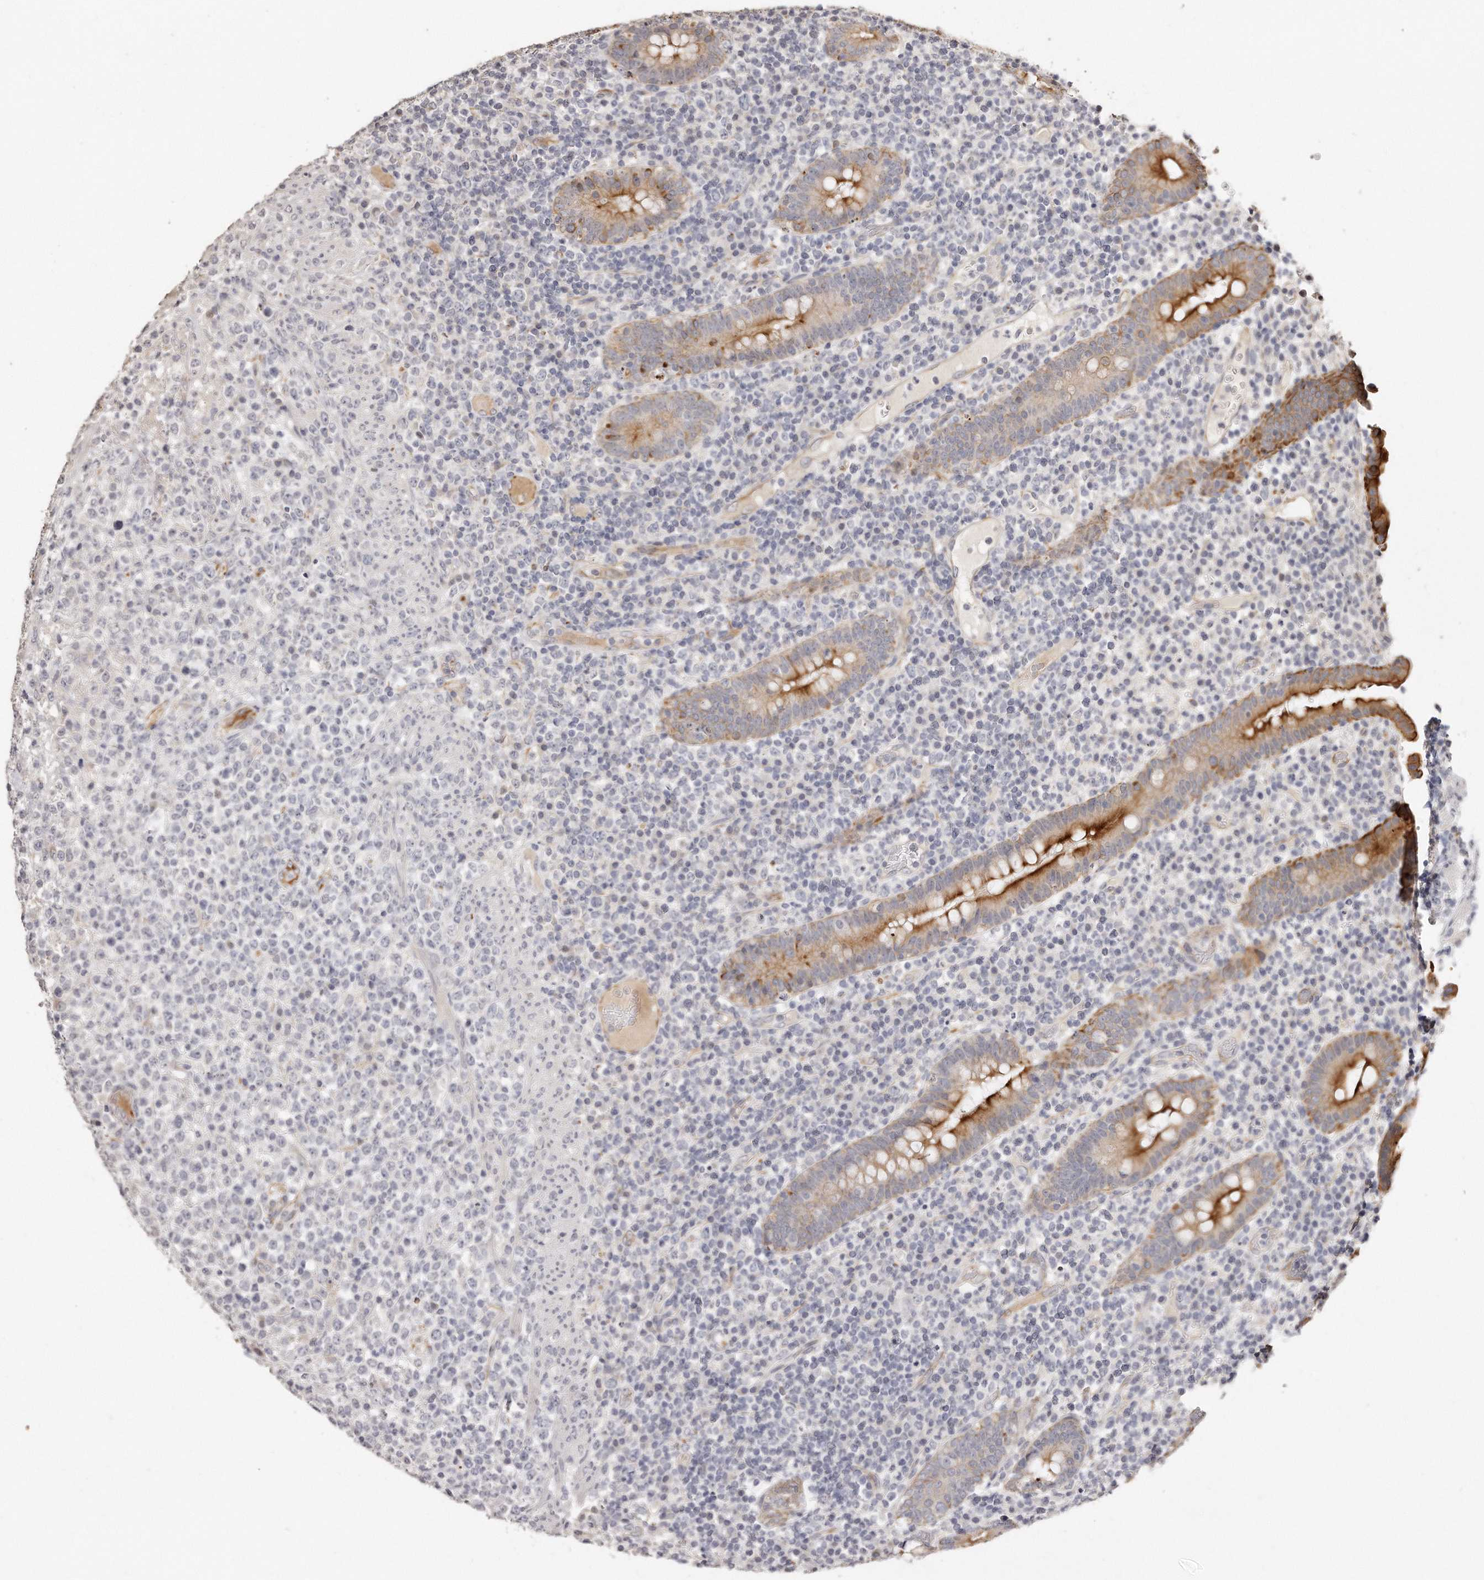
{"staining": {"intensity": "negative", "quantity": "none", "location": "none"}, "tissue": "lymphoma", "cell_type": "Tumor cells", "image_type": "cancer", "snomed": [{"axis": "morphology", "description": "Malignant lymphoma, non-Hodgkin's type, High grade"}, {"axis": "topography", "description": "Colon"}], "caption": "DAB (3,3'-diaminobenzidine) immunohistochemical staining of human malignant lymphoma, non-Hodgkin's type (high-grade) reveals no significant expression in tumor cells.", "gene": "ZYG11A", "patient": {"sex": "female", "age": 53}}